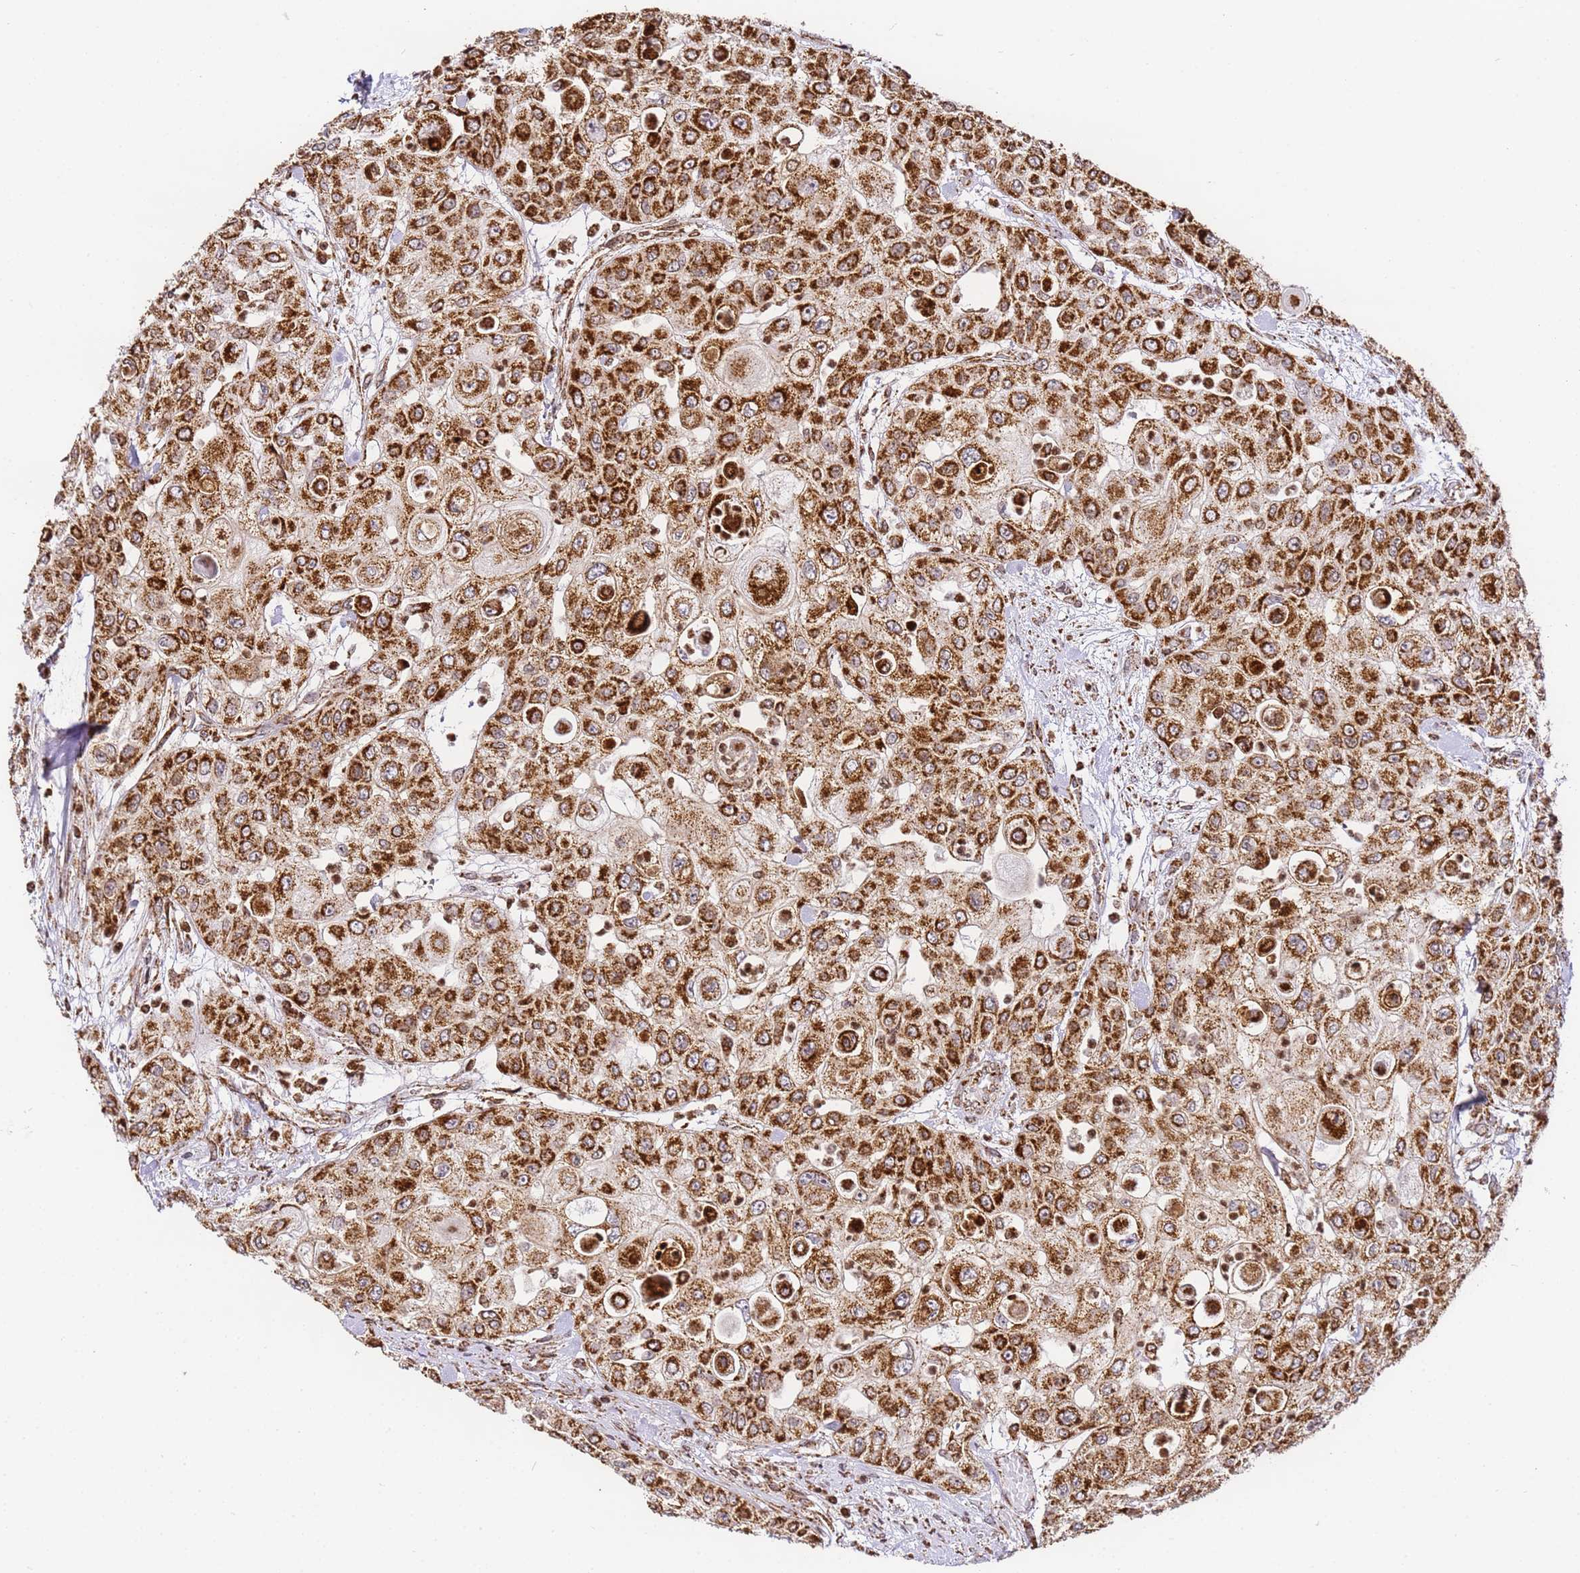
{"staining": {"intensity": "strong", "quantity": ">75%", "location": "cytoplasmic/membranous"}, "tissue": "urothelial cancer", "cell_type": "Tumor cells", "image_type": "cancer", "snomed": [{"axis": "morphology", "description": "Urothelial carcinoma, High grade"}, {"axis": "topography", "description": "Urinary bladder"}], "caption": "Tumor cells display high levels of strong cytoplasmic/membranous positivity in about >75% of cells in human high-grade urothelial carcinoma.", "gene": "HSPE1", "patient": {"sex": "female", "age": 79}}